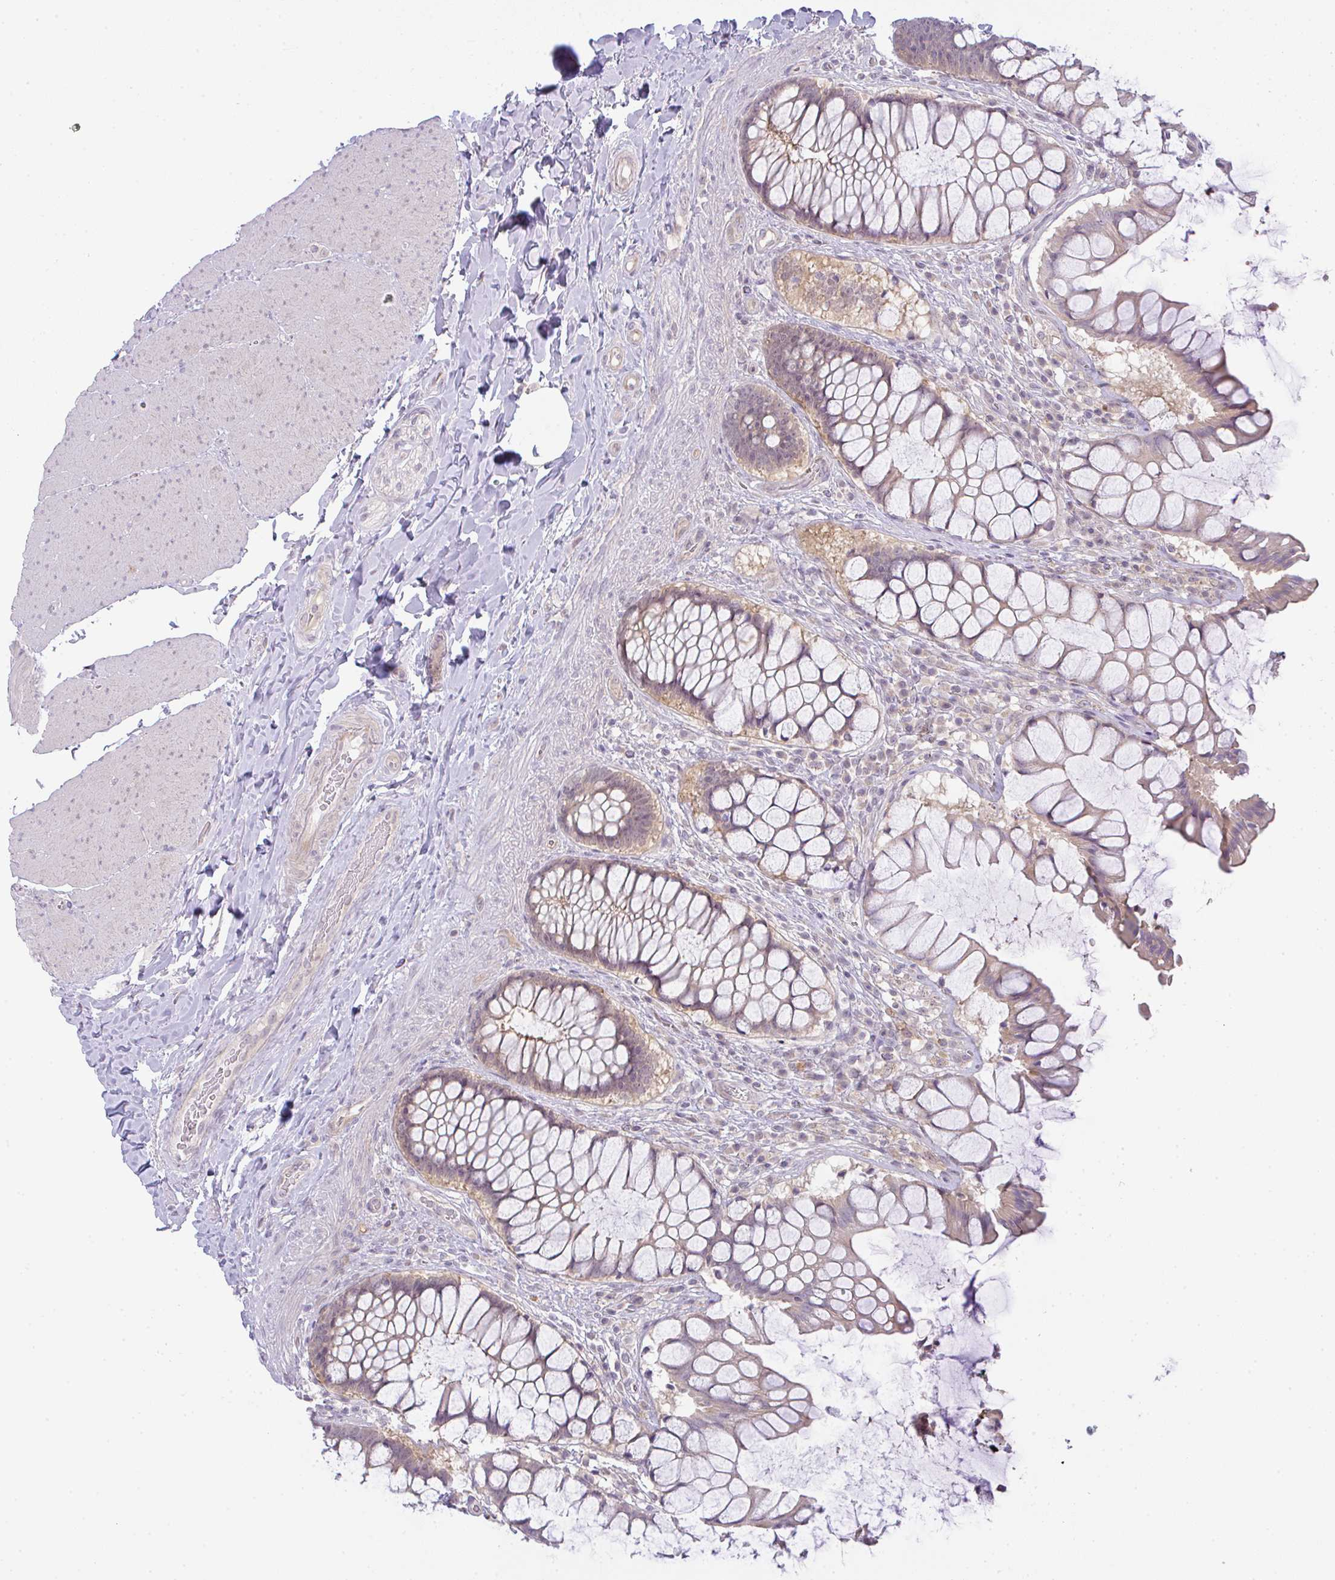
{"staining": {"intensity": "weak", "quantity": ">75%", "location": "cytoplasmic/membranous"}, "tissue": "rectum", "cell_type": "Glandular cells", "image_type": "normal", "snomed": [{"axis": "morphology", "description": "Normal tissue, NOS"}, {"axis": "topography", "description": "Rectum"}], "caption": "Rectum stained for a protein exhibits weak cytoplasmic/membranous positivity in glandular cells. (IHC, brightfield microscopy, high magnification).", "gene": "CSE1L", "patient": {"sex": "female", "age": 58}}